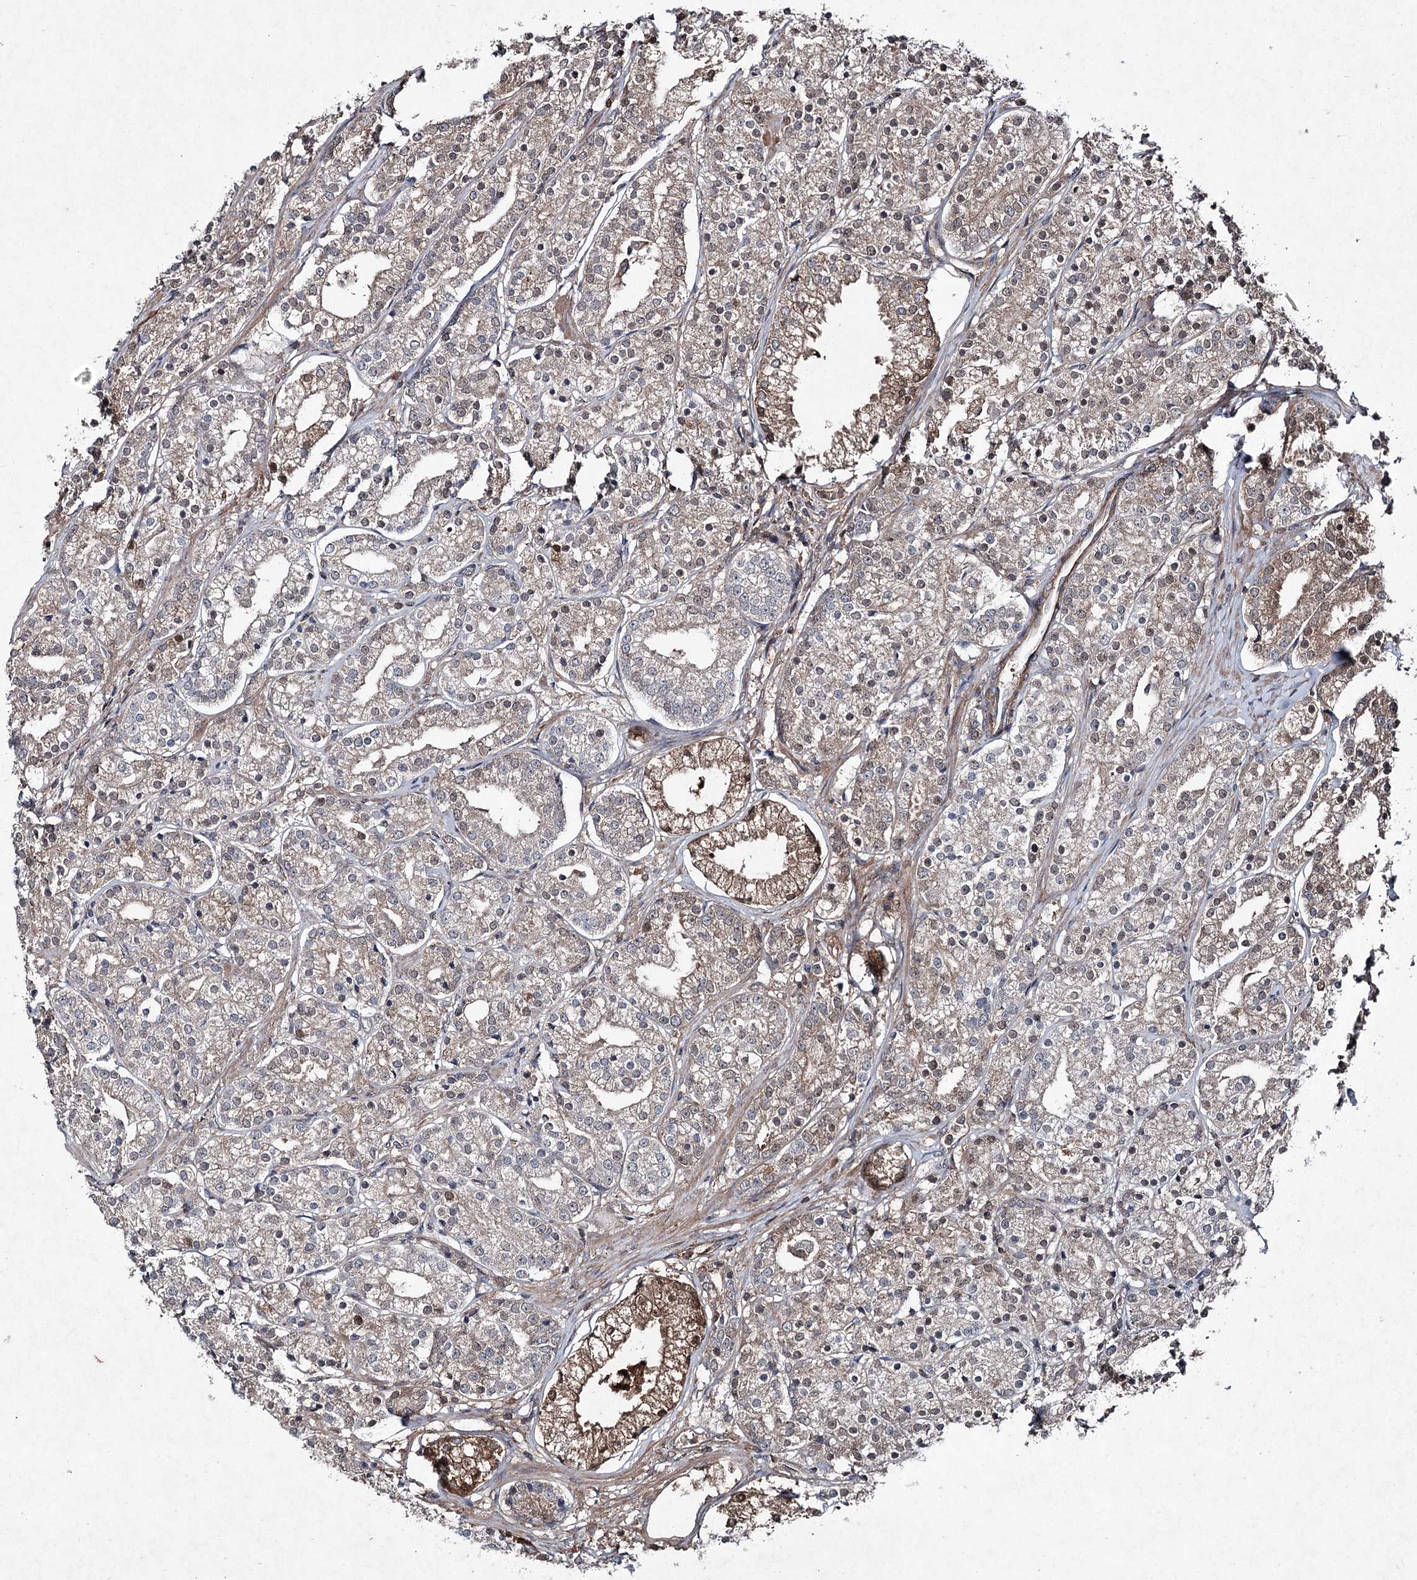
{"staining": {"intensity": "weak", "quantity": "25%-75%", "location": "cytoplasmic/membranous,nuclear"}, "tissue": "prostate cancer", "cell_type": "Tumor cells", "image_type": "cancer", "snomed": [{"axis": "morphology", "description": "Adenocarcinoma, High grade"}, {"axis": "topography", "description": "Prostate"}], "caption": "High-grade adenocarcinoma (prostate) was stained to show a protein in brown. There is low levels of weak cytoplasmic/membranous and nuclear expression in approximately 25%-75% of tumor cells. The protein of interest is stained brown, and the nuclei are stained in blue (DAB (3,3'-diaminobenzidine) IHC with brightfield microscopy, high magnification).", "gene": "PGLYRP2", "patient": {"sex": "male", "age": 69}}